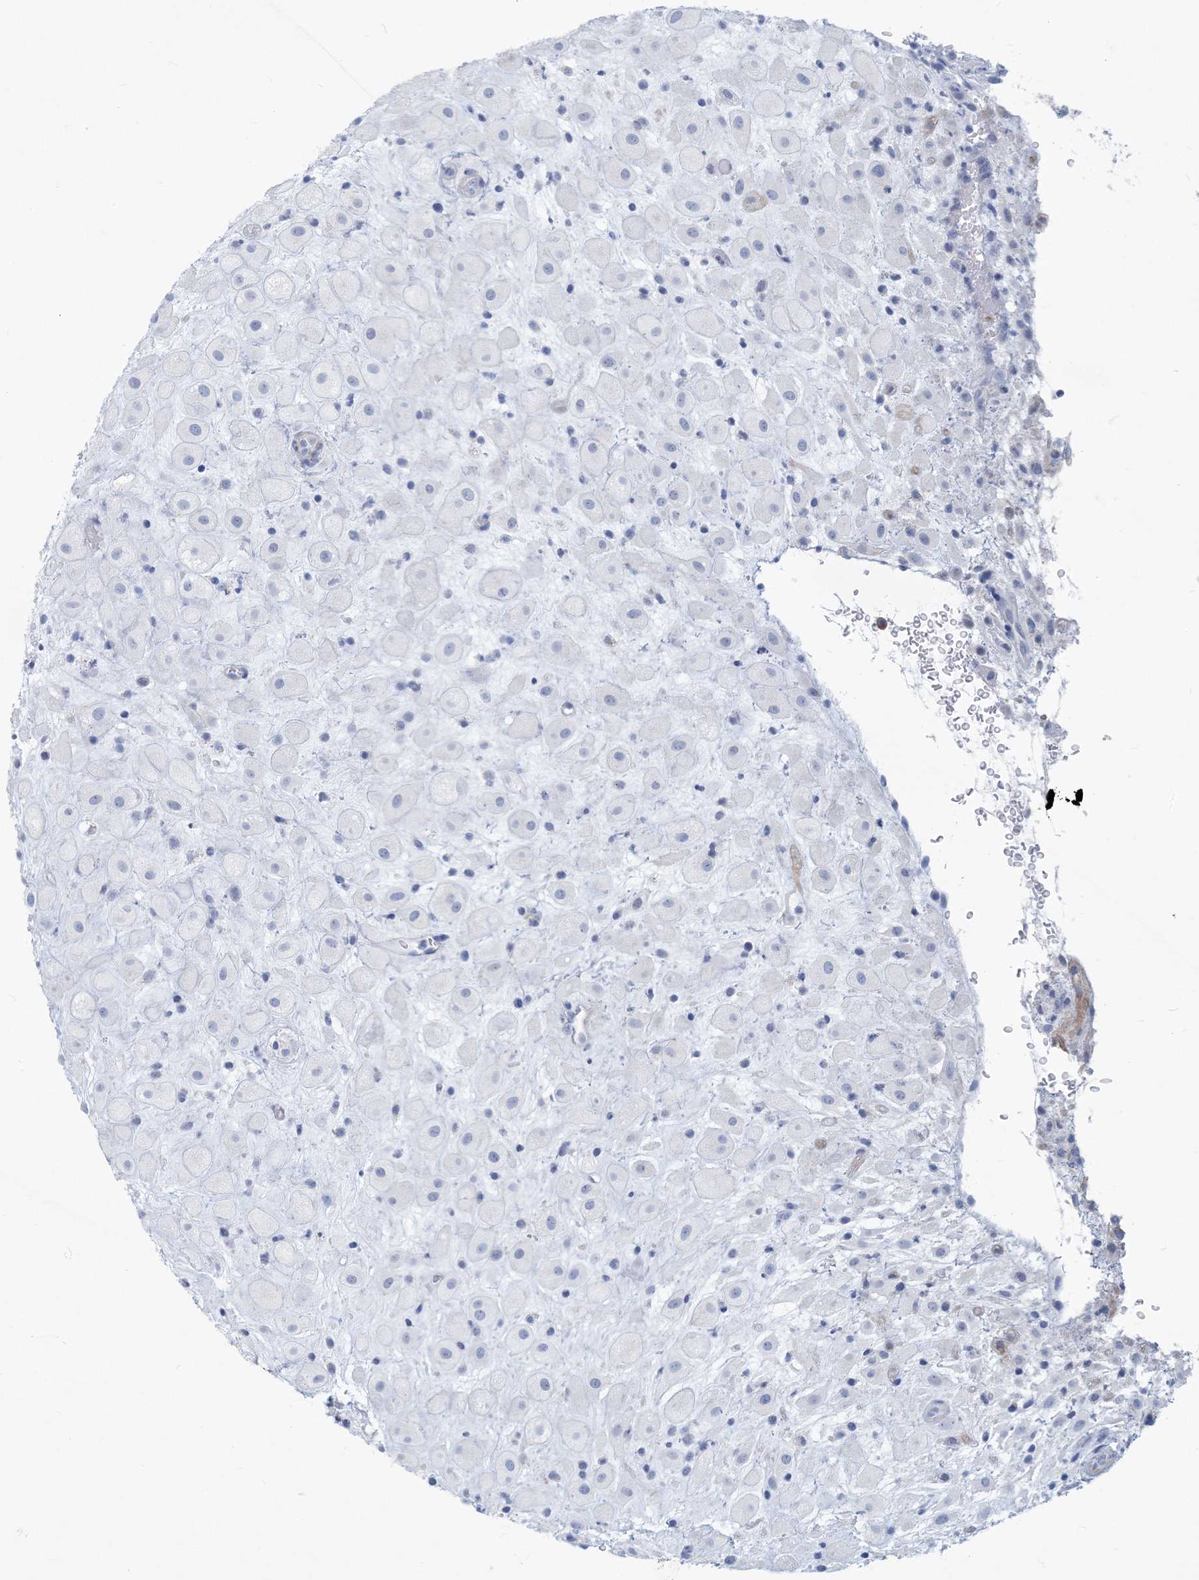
{"staining": {"intensity": "negative", "quantity": "none", "location": "none"}, "tissue": "placenta", "cell_type": "Decidual cells", "image_type": "normal", "snomed": [{"axis": "morphology", "description": "Normal tissue, NOS"}, {"axis": "topography", "description": "Placenta"}], "caption": "This is an IHC micrograph of normal placenta. There is no staining in decidual cells.", "gene": "MOXD1", "patient": {"sex": "female", "age": 35}}